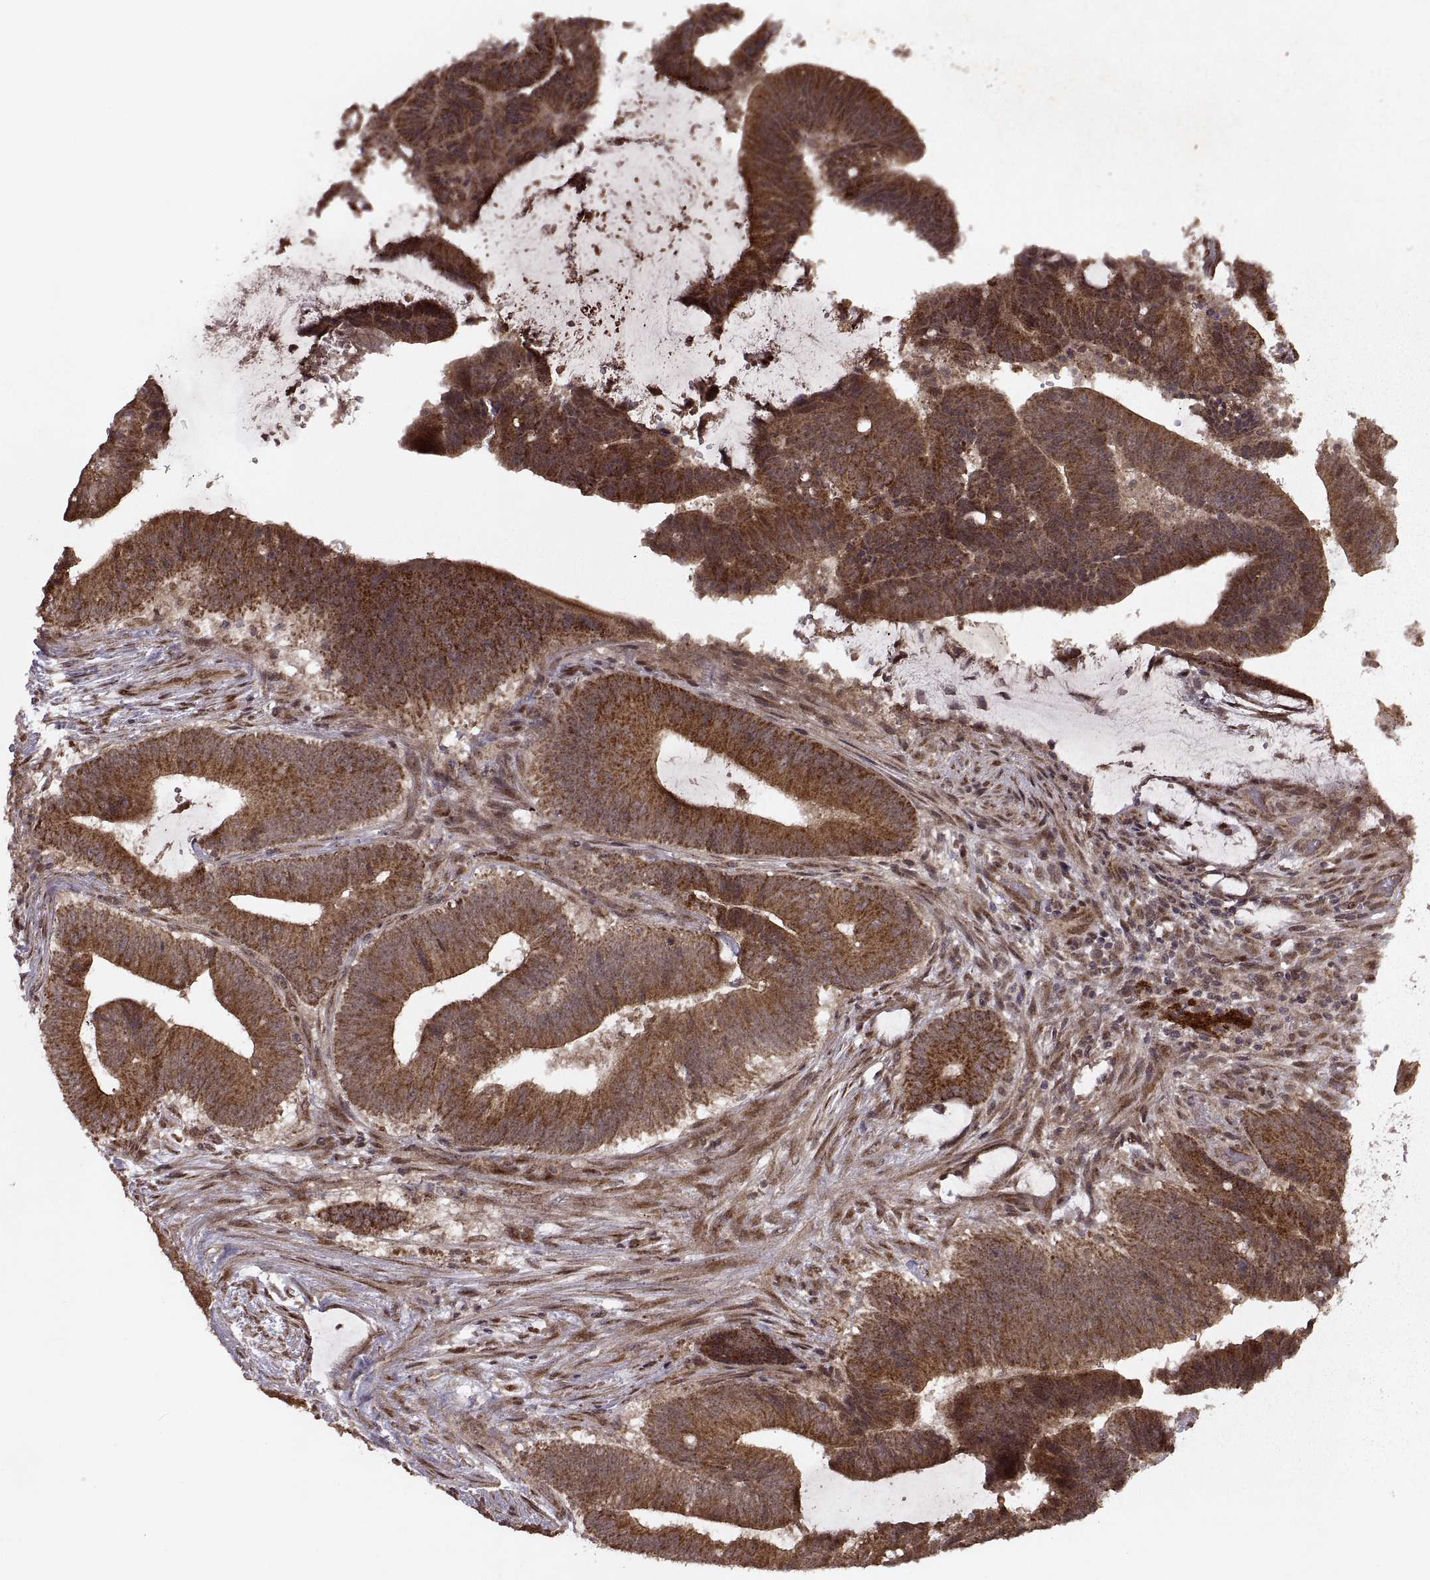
{"staining": {"intensity": "strong", "quantity": ">75%", "location": "cytoplasmic/membranous"}, "tissue": "colorectal cancer", "cell_type": "Tumor cells", "image_type": "cancer", "snomed": [{"axis": "morphology", "description": "Adenocarcinoma, NOS"}, {"axis": "topography", "description": "Colon"}], "caption": "Protein analysis of colorectal cancer tissue shows strong cytoplasmic/membranous positivity in approximately >75% of tumor cells.", "gene": "PTOV1", "patient": {"sex": "female", "age": 43}}